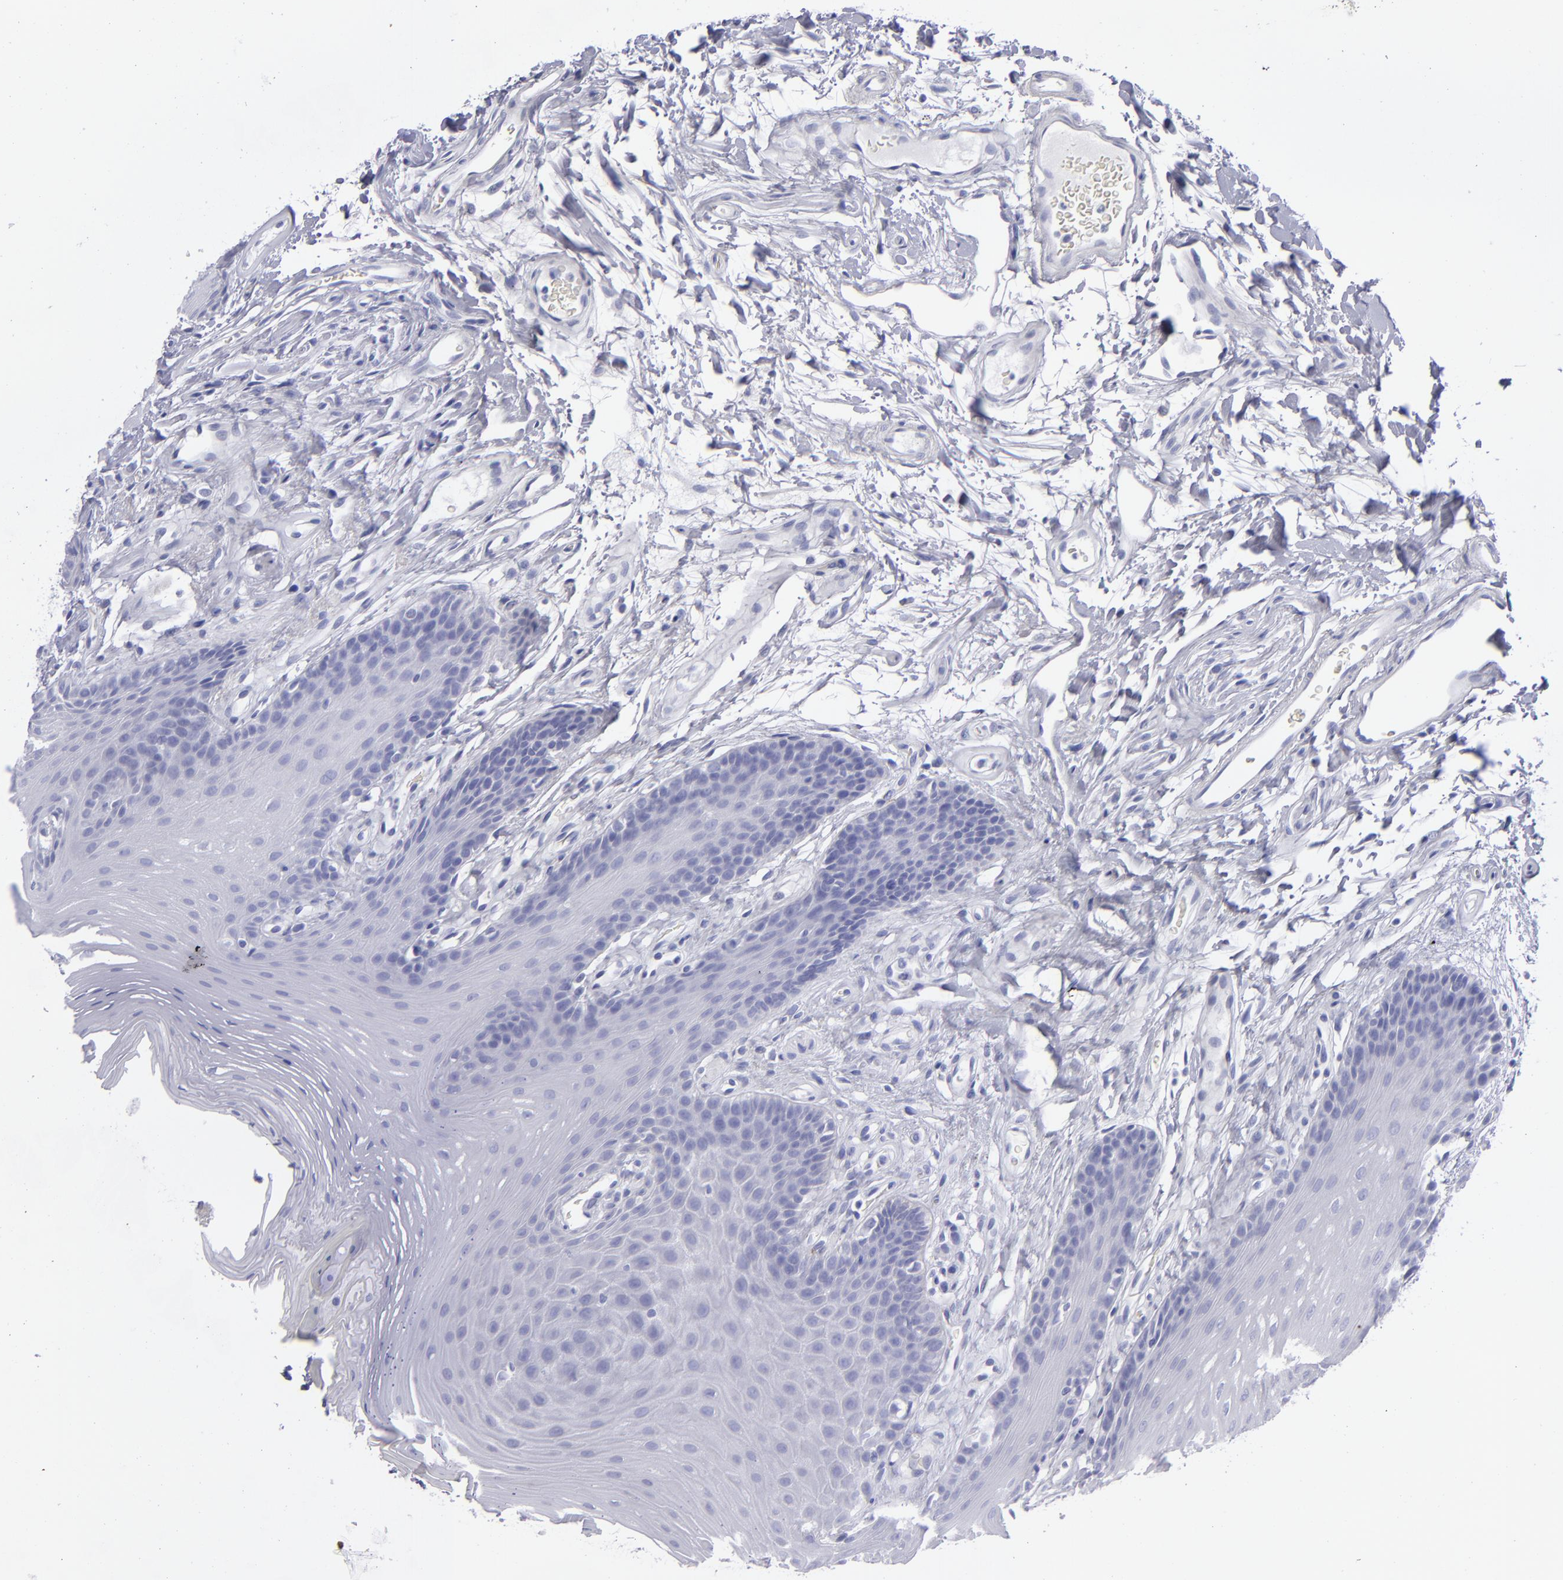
{"staining": {"intensity": "negative", "quantity": "none", "location": "none"}, "tissue": "oral mucosa", "cell_type": "Squamous epithelial cells", "image_type": "normal", "snomed": [{"axis": "morphology", "description": "Normal tissue, NOS"}, {"axis": "topography", "description": "Oral tissue"}], "caption": "Oral mucosa stained for a protein using immunohistochemistry reveals no positivity squamous epithelial cells.", "gene": "CD22", "patient": {"sex": "male", "age": 62}}